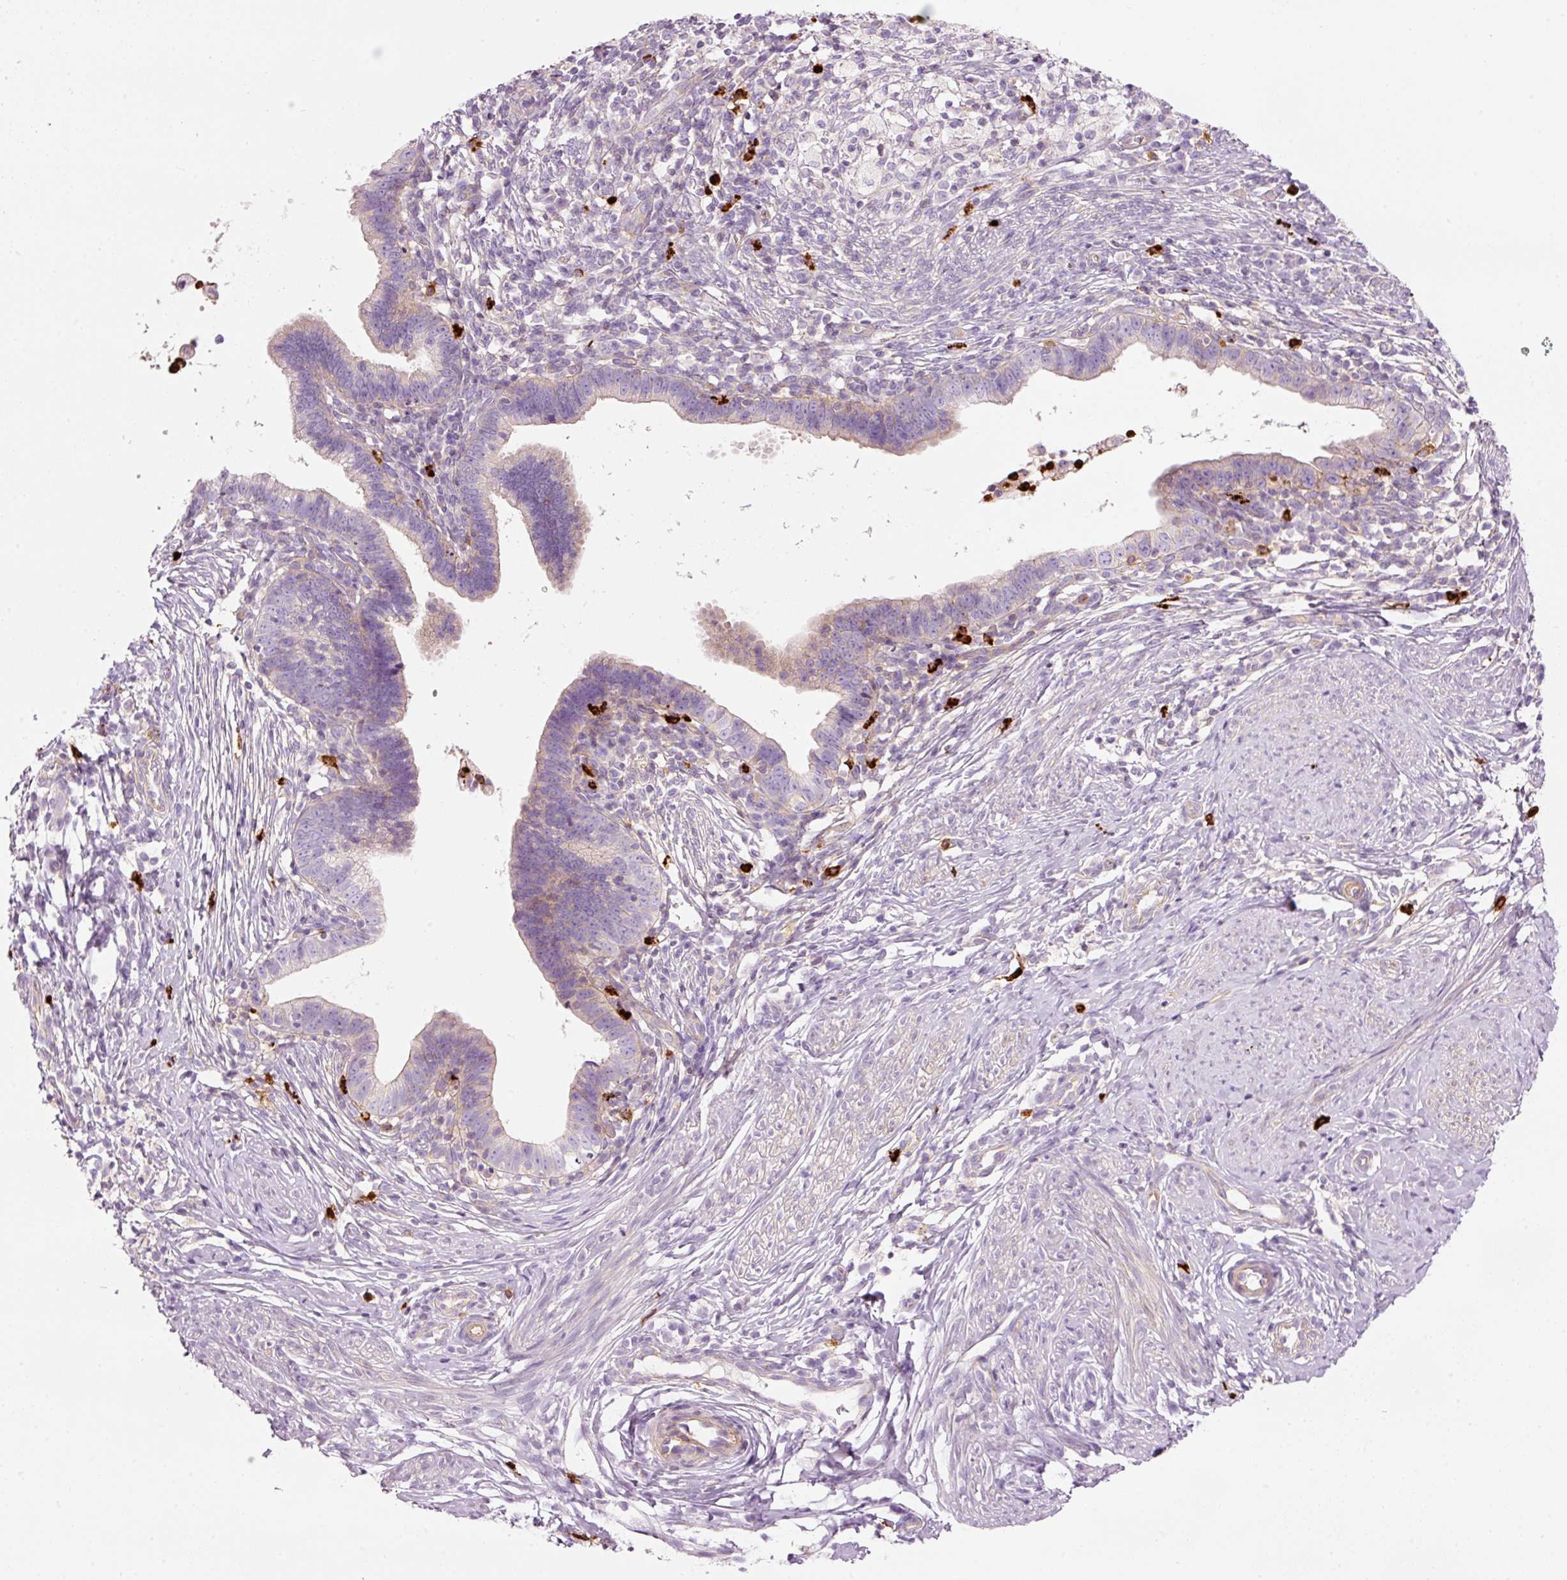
{"staining": {"intensity": "weak", "quantity": "<25%", "location": "cytoplasmic/membranous"}, "tissue": "cervical cancer", "cell_type": "Tumor cells", "image_type": "cancer", "snomed": [{"axis": "morphology", "description": "Adenocarcinoma, NOS"}, {"axis": "topography", "description": "Cervix"}], "caption": "A high-resolution photomicrograph shows immunohistochemistry (IHC) staining of cervical adenocarcinoma, which shows no significant expression in tumor cells.", "gene": "MAP3K3", "patient": {"sex": "female", "age": 36}}